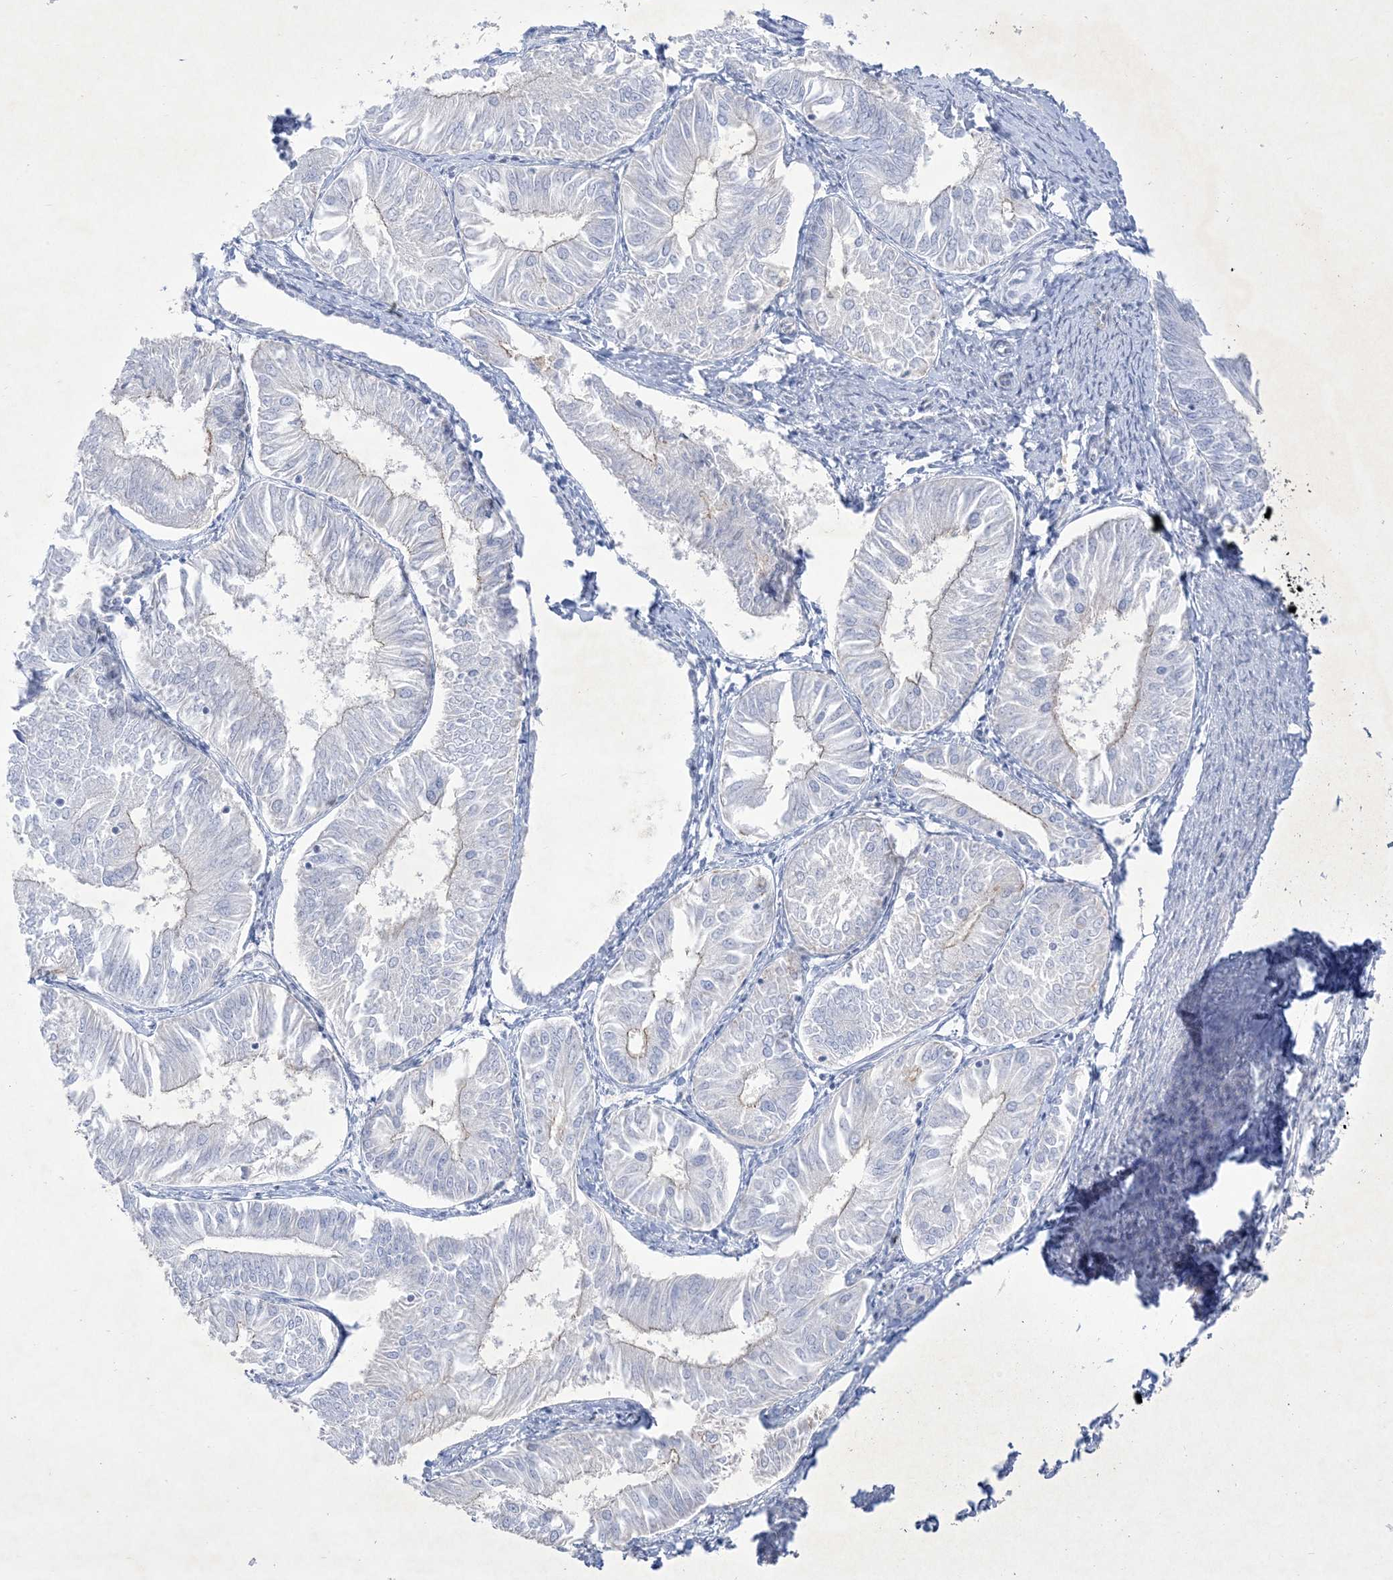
{"staining": {"intensity": "negative", "quantity": "none", "location": "none"}, "tissue": "endometrial cancer", "cell_type": "Tumor cells", "image_type": "cancer", "snomed": [{"axis": "morphology", "description": "Adenocarcinoma, NOS"}, {"axis": "topography", "description": "Endometrium"}], "caption": "Protein analysis of endometrial cancer (adenocarcinoma) reveals no significant staining in tumor cells.", "gene": "B3GNT7", "patient": {"sex": "female", "age": 58}}